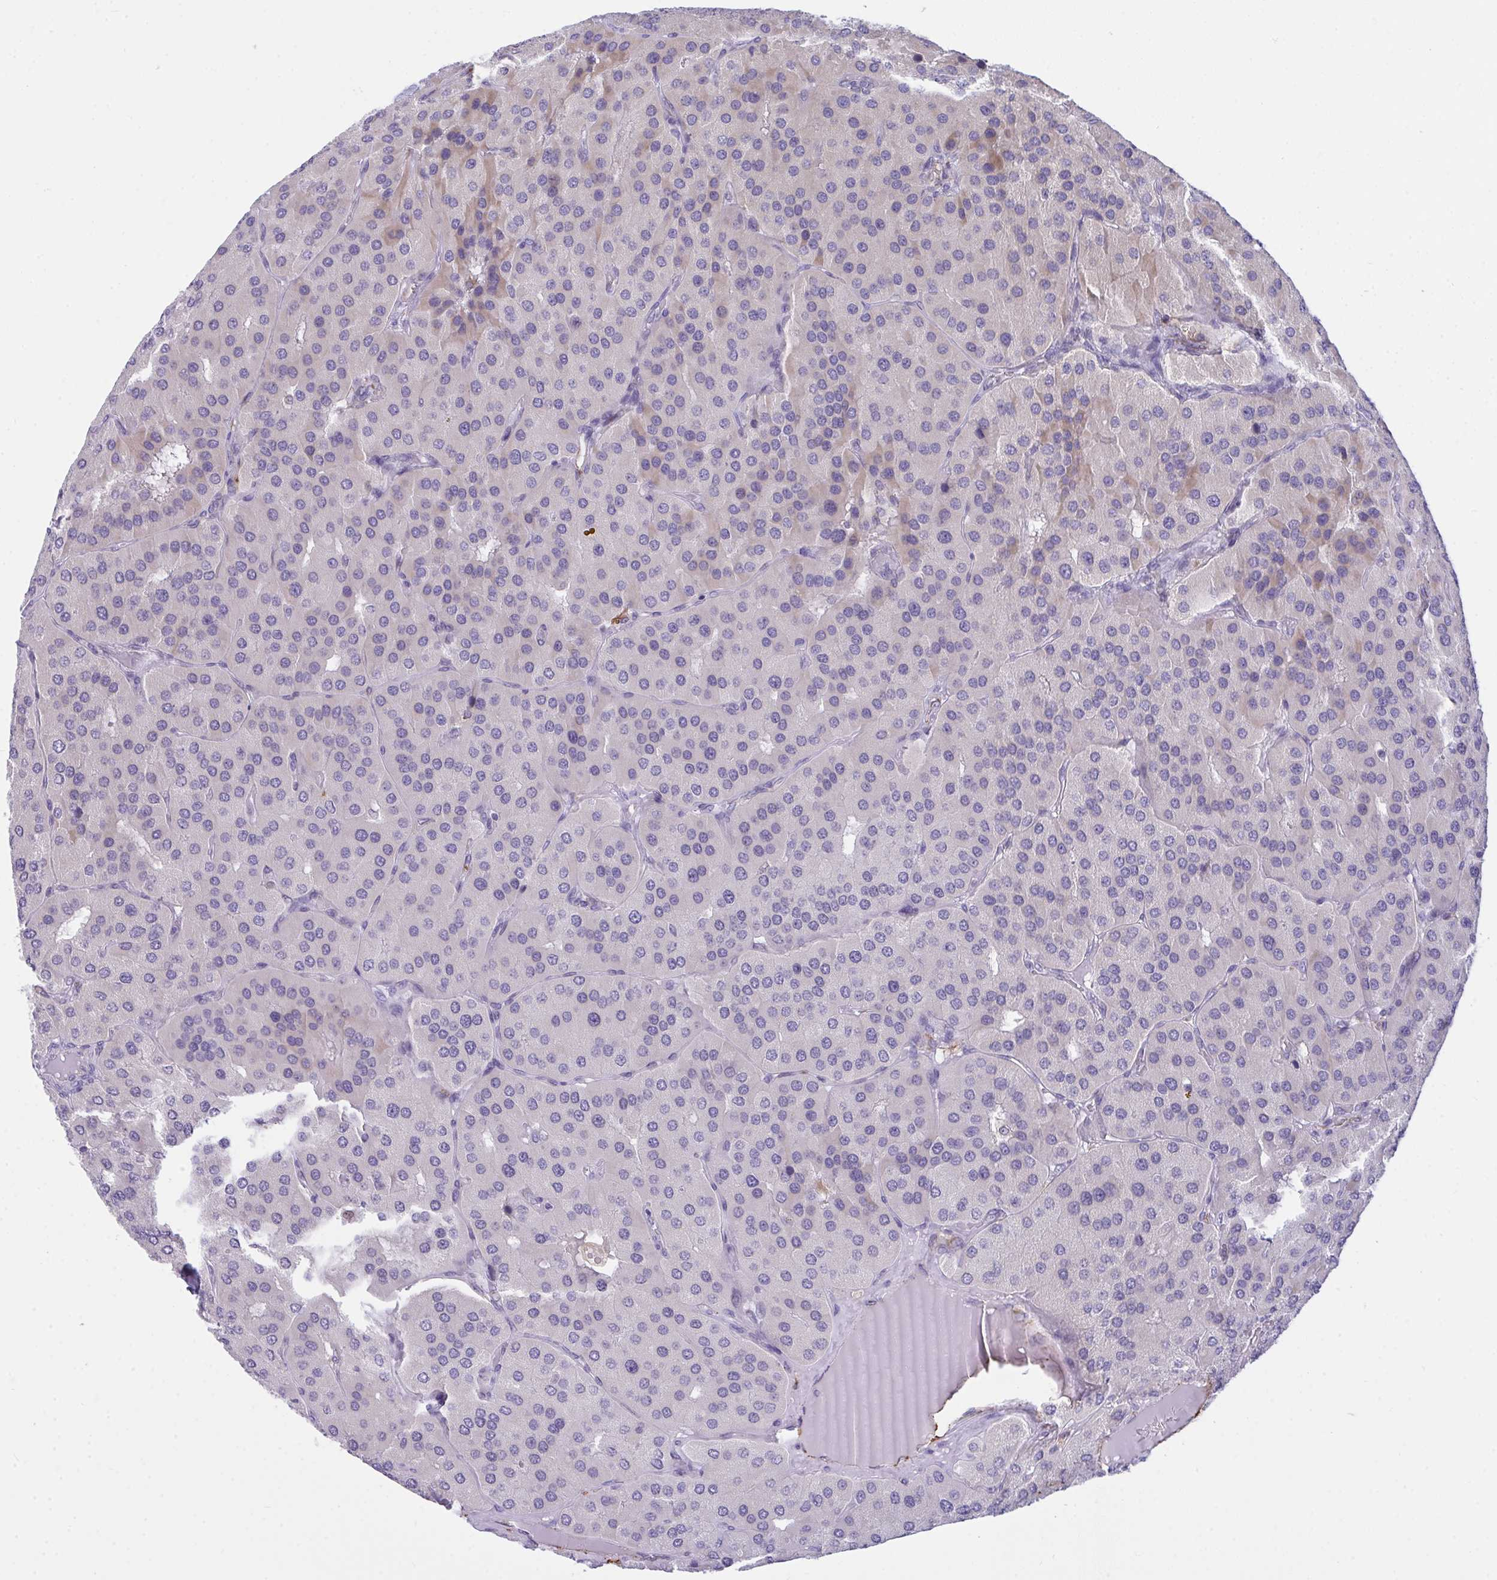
{"staining": {"intensity": "negative", "quantity": "none", "location": "none"}, "tissue": "parathyroid gland", "cell_type": "Glandular cells", "image_type": "normal", "snomed": [{"axis": "morphology", "description": "Normal tissue, NOS"}, {"axis": "morphology", "description": "Adenoma, NOS"}, {"axis": "topography", "description": "Parathyroid gland"}], "caption": "The image displays no significant positivity in glandular cells of parathyroid gland.", "gene": "SEMA6B", "patient": {"sex": "female", "age": 86}}